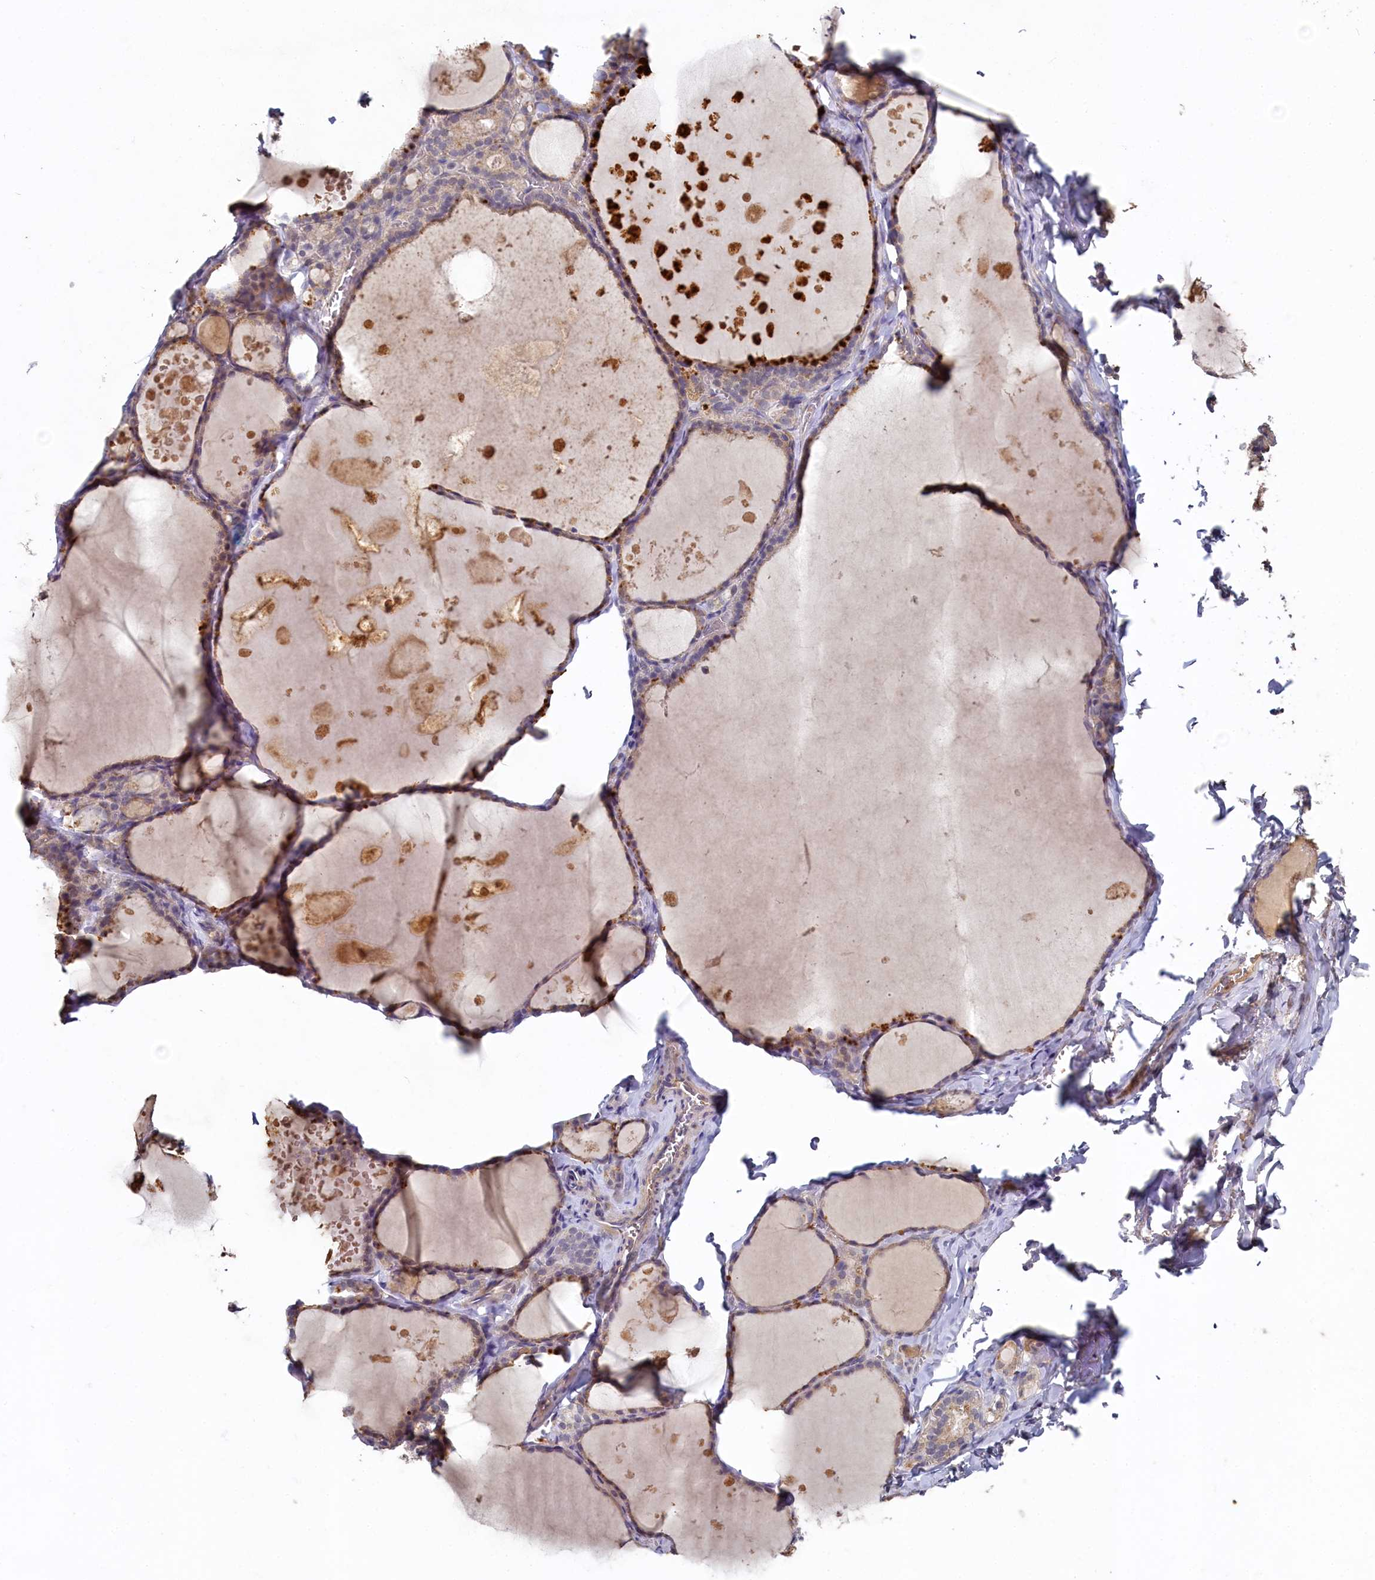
{"staining": {"intensity": "weak", "quantity": "25%-75%", "location": "cytoplasmic/membranous"}, "tissue": "thyroid gland", "cell_type": "Glandular cells", "image_type": "normal", "snomed": [{"axis": "morphology", "description": "Normal tissue, NOS"}, {"axis": "topography", "description": "Thyroid gland"}], "caption": "Thyroid gland stained with immunohistochemistry shows weak cytoplasmic/membranous expression in about 25%-75% of glandular cells. (IHC, brightfield microscopy, high magnification).", "gene": "HERC3", "patient": {"sex": "male", "age": 56}}